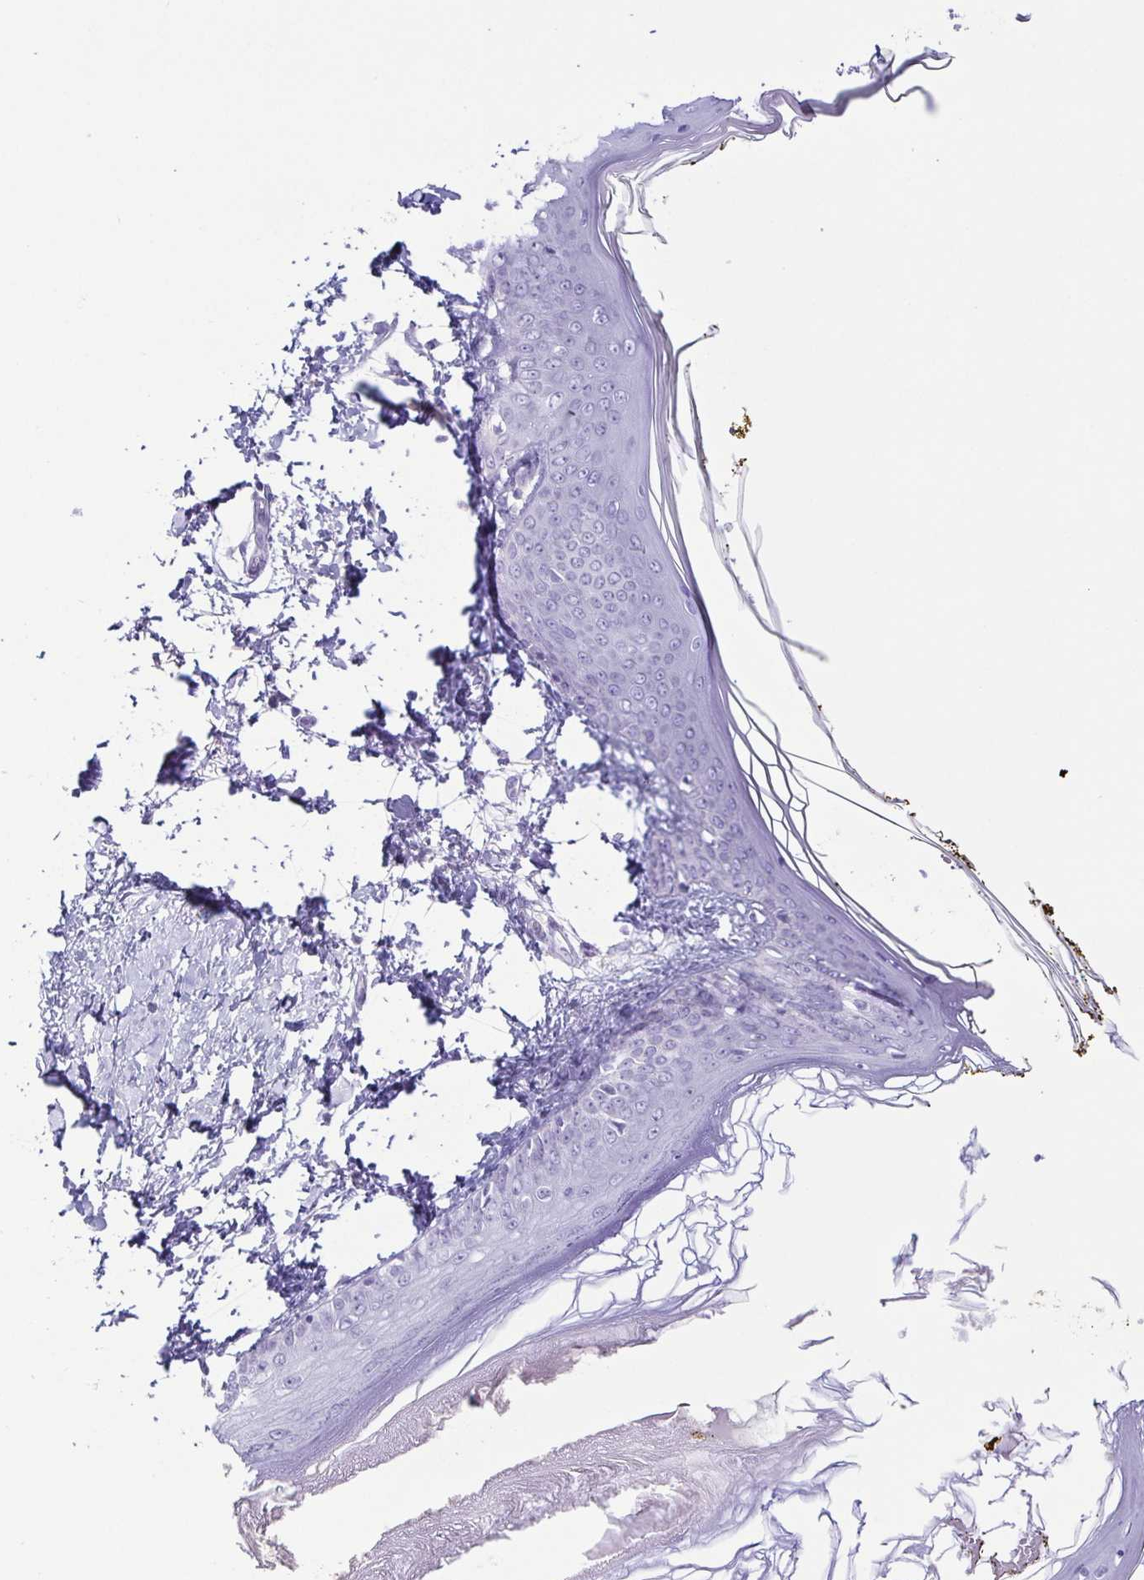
{"staining": {"intensity": "negative", "quantity": "none", "location": "none"}, "tissue": "skin", "cell_type": "Fibroblasts", "image_type": "normal", "snomed": [{"axis": "morphology", "description": "Normal tissue, NOS"}, {"axis": "topography", "description": "Skin"}], "caption": "Immunohistochemical staining of benign skin demonstrates no significant positivity in fibroblasts. (DAB immunohistochemistry (IHC), high magnification).", "gene": "AZU1", "patient": {"sex": "female", "age": 34}}